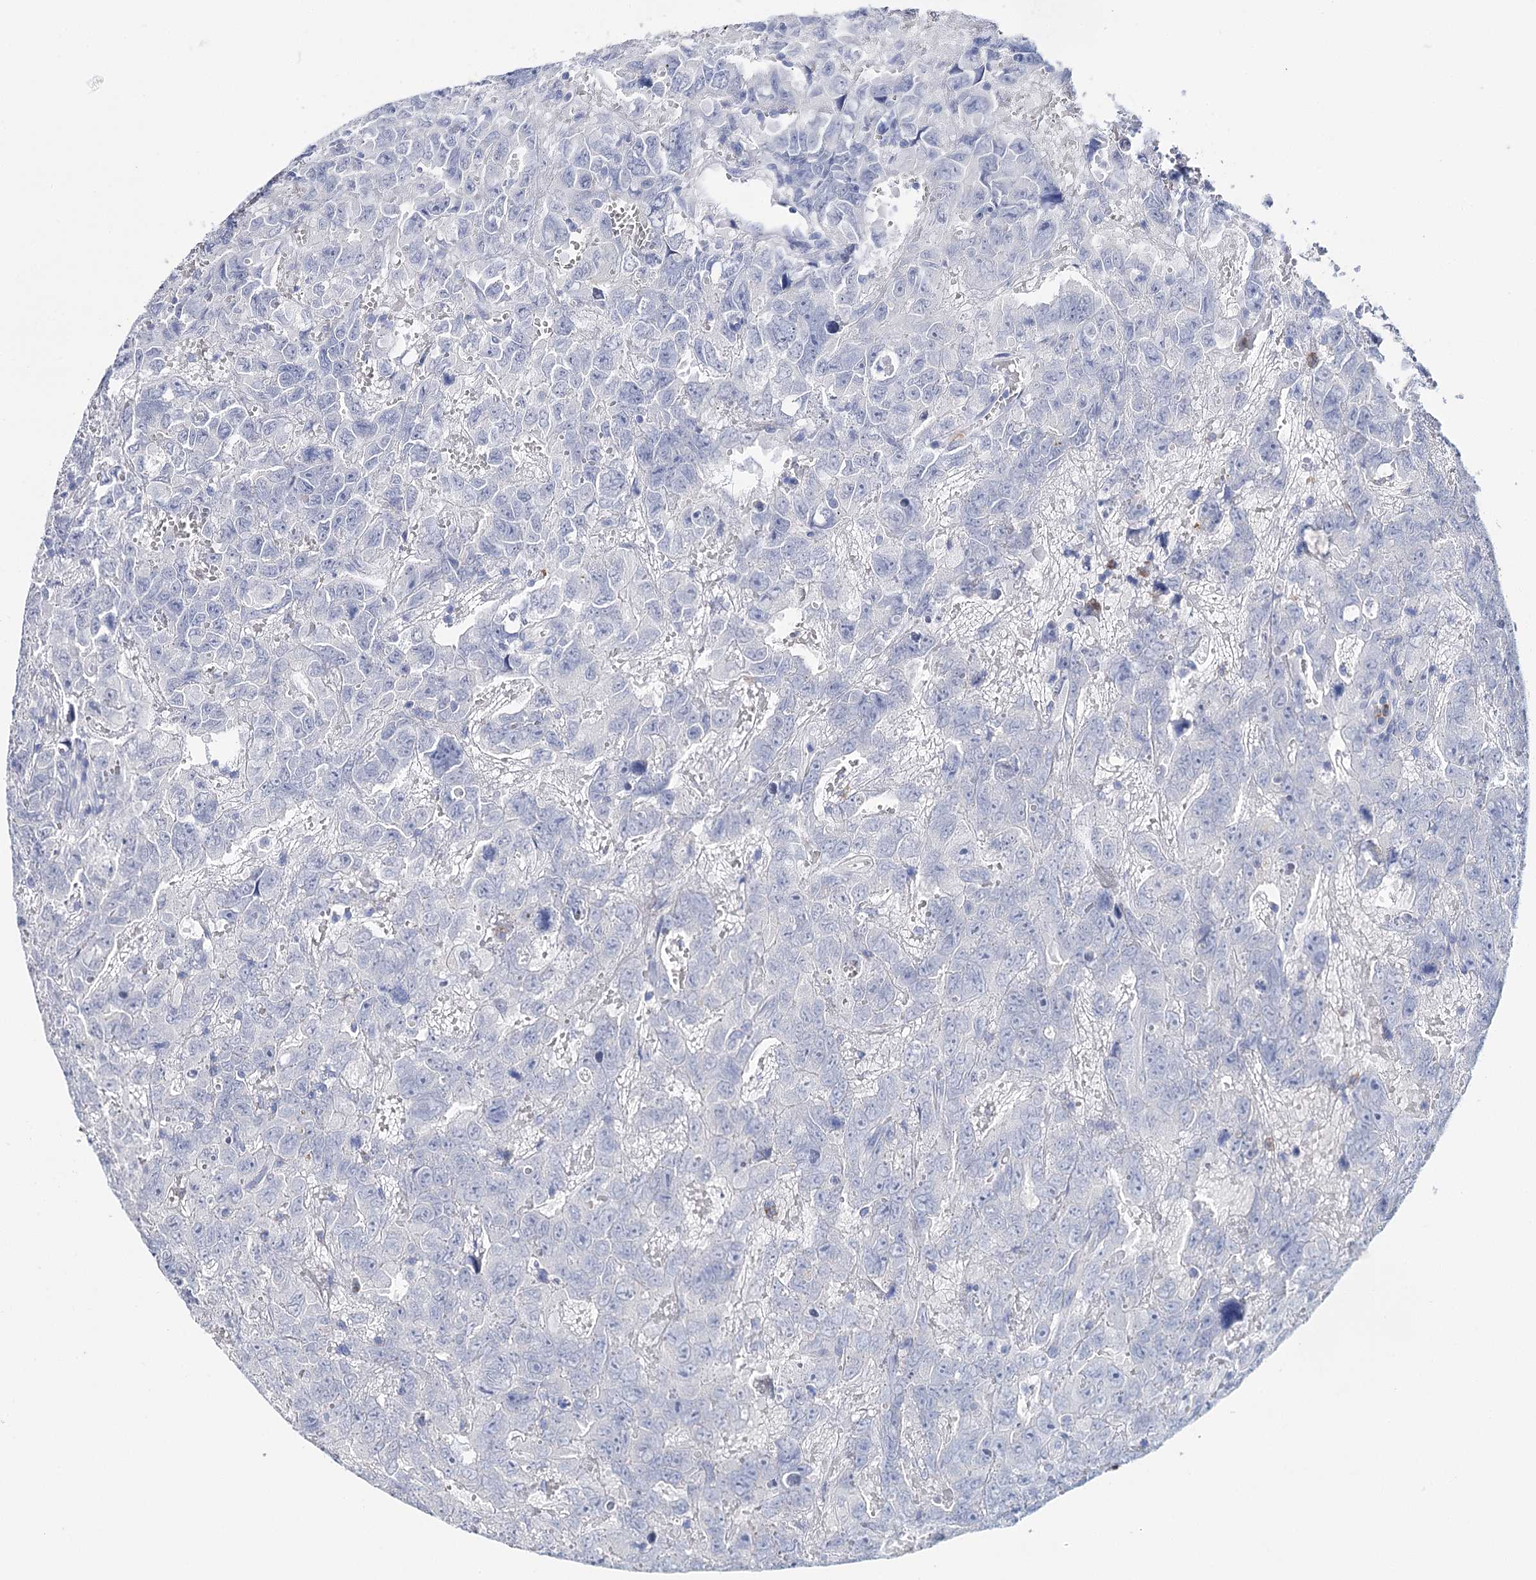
{"staining": {"intensity": "negative", "quantity": "none", "location": "none"}, "tissue": "testis cancer", "cell_type": "Tumor cells", "image_type": "cancer", "snomed": [{"axis": "morphology", "description": "Carcinoma, Embryonal, NOS"}, {"axis": "topography", "description": "Testis"}], "caption": "High magnification brightfield microscopy of embryonal carcinoma (testis) stained with DAB (3,3'-diaminobenzidine) (brown) and counterstained with hematoxylin (blue): tumor cells show no significant expression.", "gene": "CEACAM8", "patient": {"sex": "male", "age": 45}}